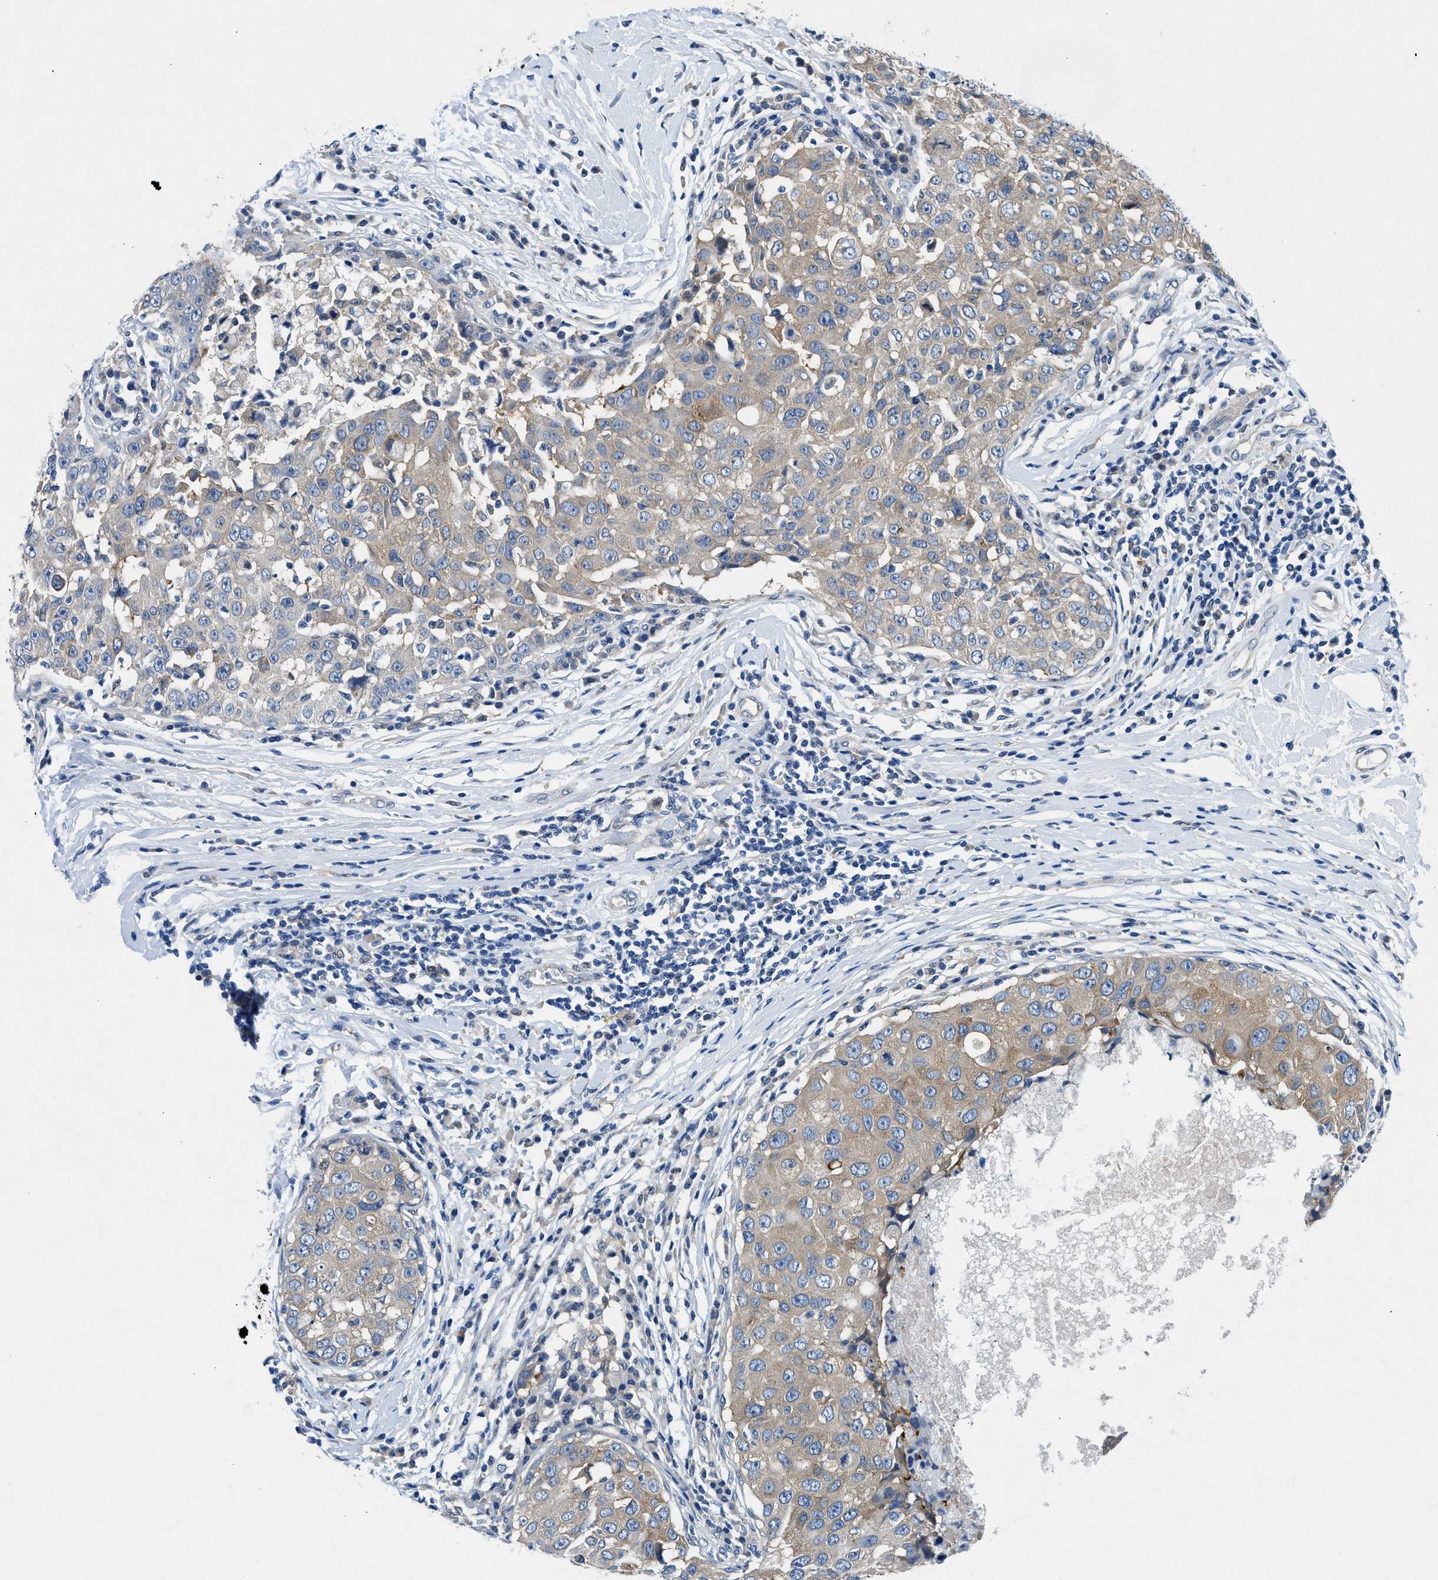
{"staining": {"intensity": "weak", "quantity": "<25%", "location": "cytoplasmic/membranous"}, "tissue": "breast cancer", "cell_type": "Tumor cells", "image_type": "cancer", "snomed": [{"axis": "morphology", "description": "Duct carcinoma"}, {"axis": "topography", "description": "Breast"}], "caption": "The image demonstrates no significant expression in tumor cells of invasive ductal carcinoma (breast). (Brightfield microscopy of DAB (3,3'-diaminobenzidine) immunohistochemistry (IHC) at high magnification).", "gene": "COPS2", "patient": {"sex": "female", "age": 27}}